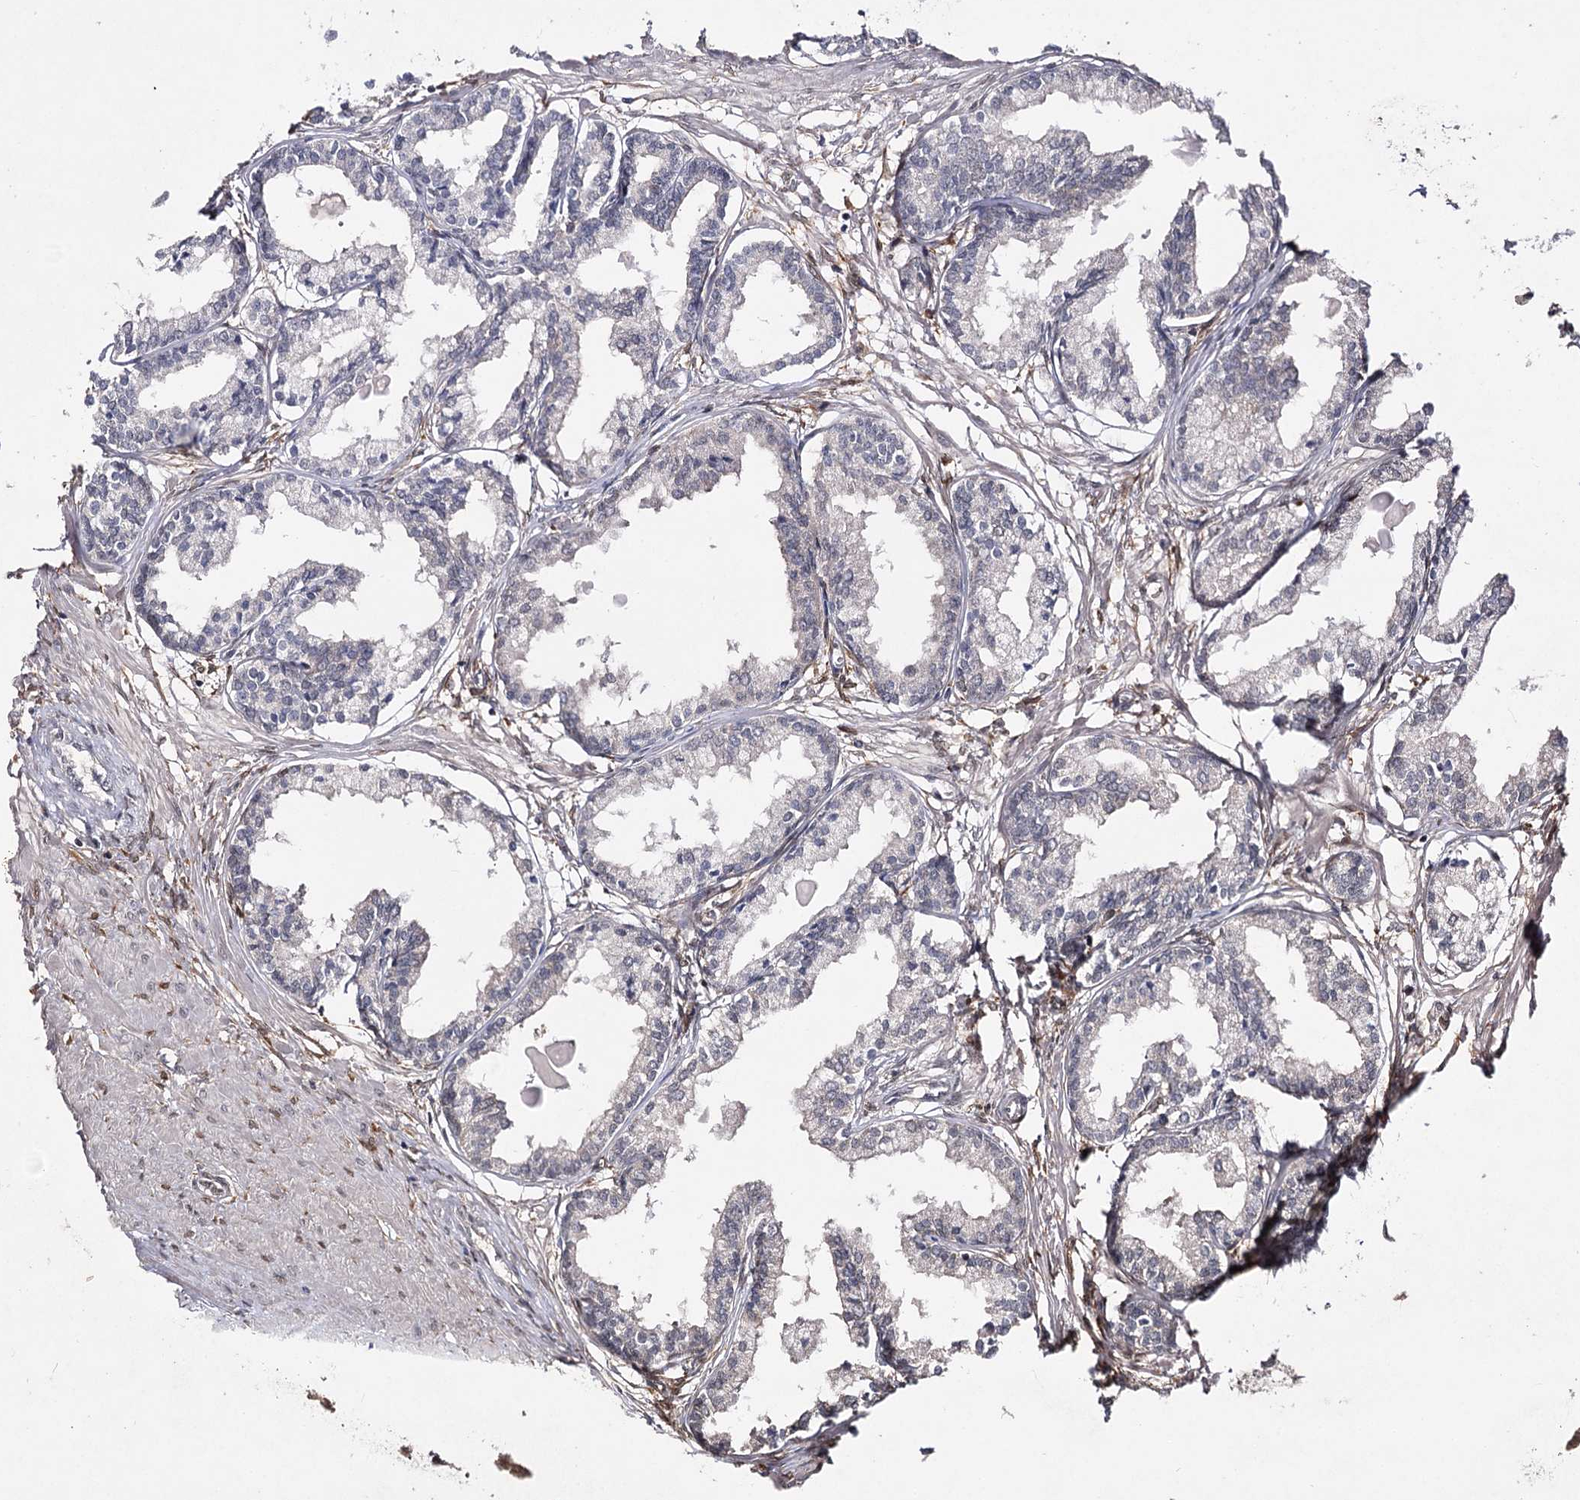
{"staining": {"intensity": "weak", "quantity": "<25%", "location": "cytoplasmic/membranous"}, "tissue": "prostate cancer", "cell_type": "Tumor cells", "image_type": "cancer", "snomed": [{"axis": "morphology", "description": "Adenocarcinoma, High grade"}, {"axis": "topography", "description": "Prostate"}], "caption": "High magnification brightfield microscopy of adenocarcinoma (high-grade) (prostate) stained with DAB (brown) and counterstained with hematoxylin (blue): tumor cells show no significant staining.", "gene": "HSD11B2", "patient": {"sex": "male", "age": 68}}